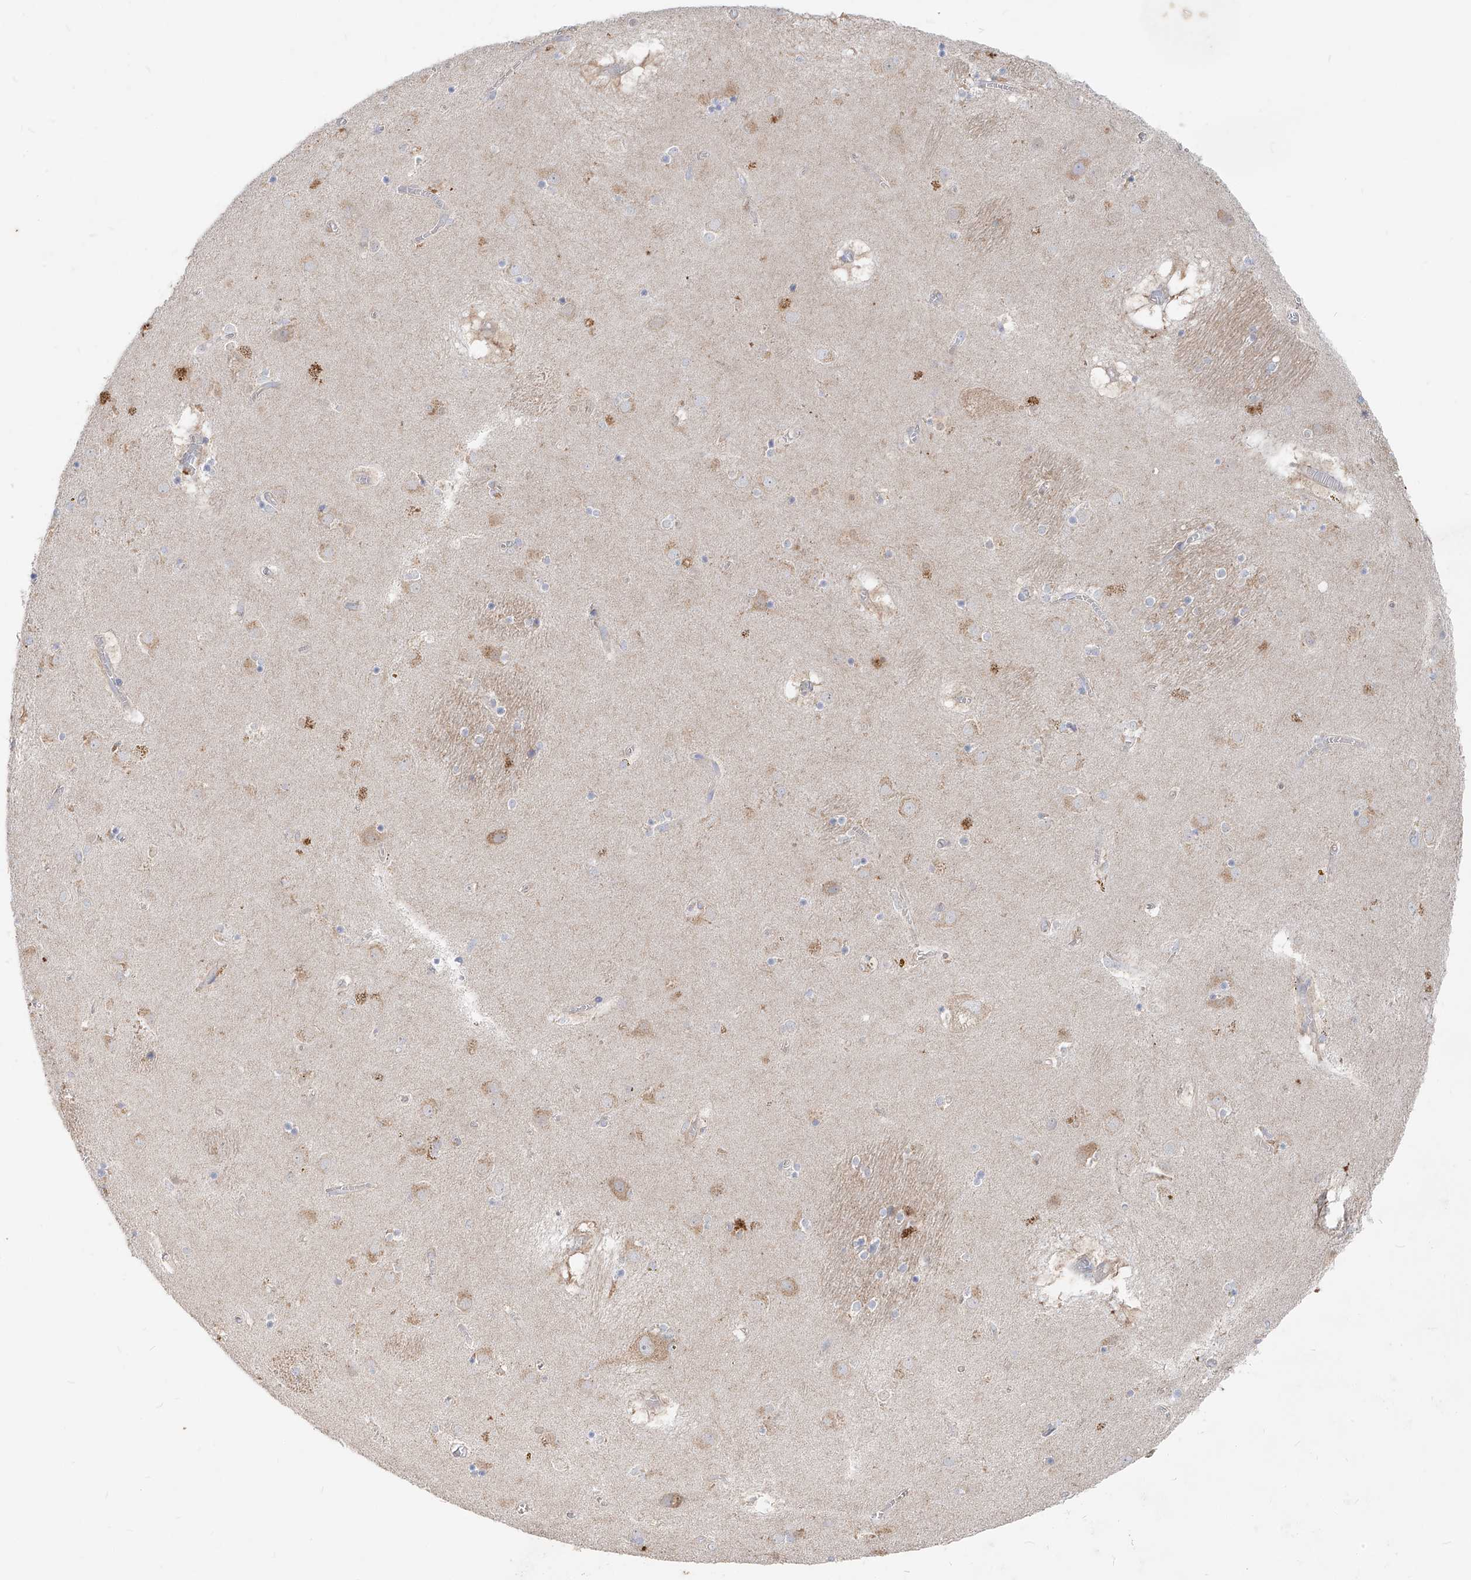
{"staining": {"intensity": "negative", "quantity": "none", "location": "none"}, "tissue": "caudate", "cell_type": "Glial cells", "image_type": "normal", "snomed": [{"axis": "morphology", "description": "Normal tissue, NOS"}, {"axis": "topography", "description": "Lateral ventricle wall"}], "caption": "This is an immunohistochemistry (IHC) image of normal caudate. There is no staining in glial cells.", "gene": "UFL1", "patient": {"sex": "male", "age": 70}}